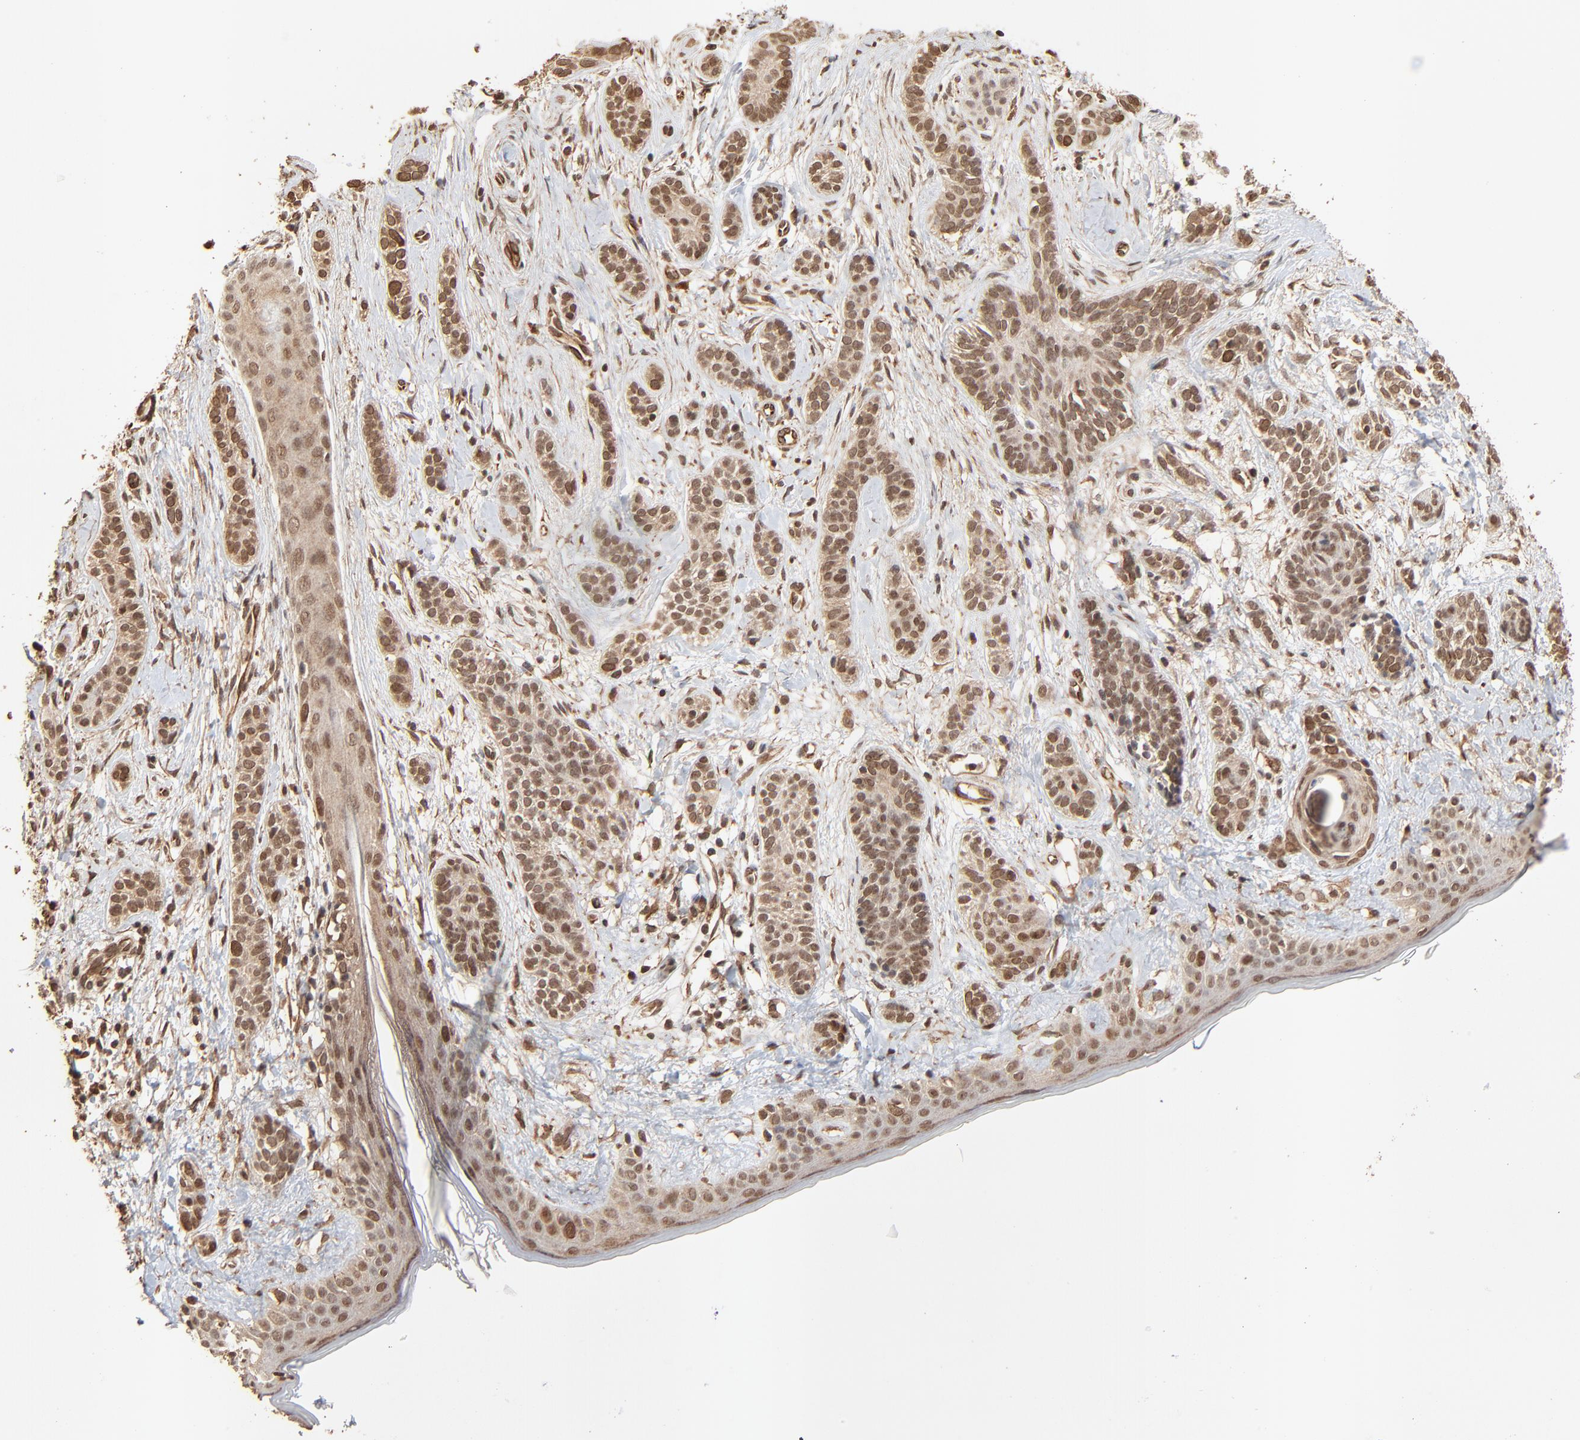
{"staining": {"intensity": "moderate", "quantity": ">75%", "location": "cytoplasmic/membranous,nuclear"}, "tissue": "skin cancer", "cell_type": "Tumor cells", "image_type": "cancer", "snomed": [{"axis": "morphology", "description": "Normal tissue, NOS"}, {"axis": "morphology", "description": "Basal cell carcinoma"}, {"axis": "topography", "description": "Skin"}], "caption": "This is a histology image of IHC staining of basal cell carcinoma (skin), which shows moderate positivity in the cytoplasmic/membranous and nuclear of tumor cells.", "gene": "FAM227A", "patient": {"sex": "male", "age": 63}}